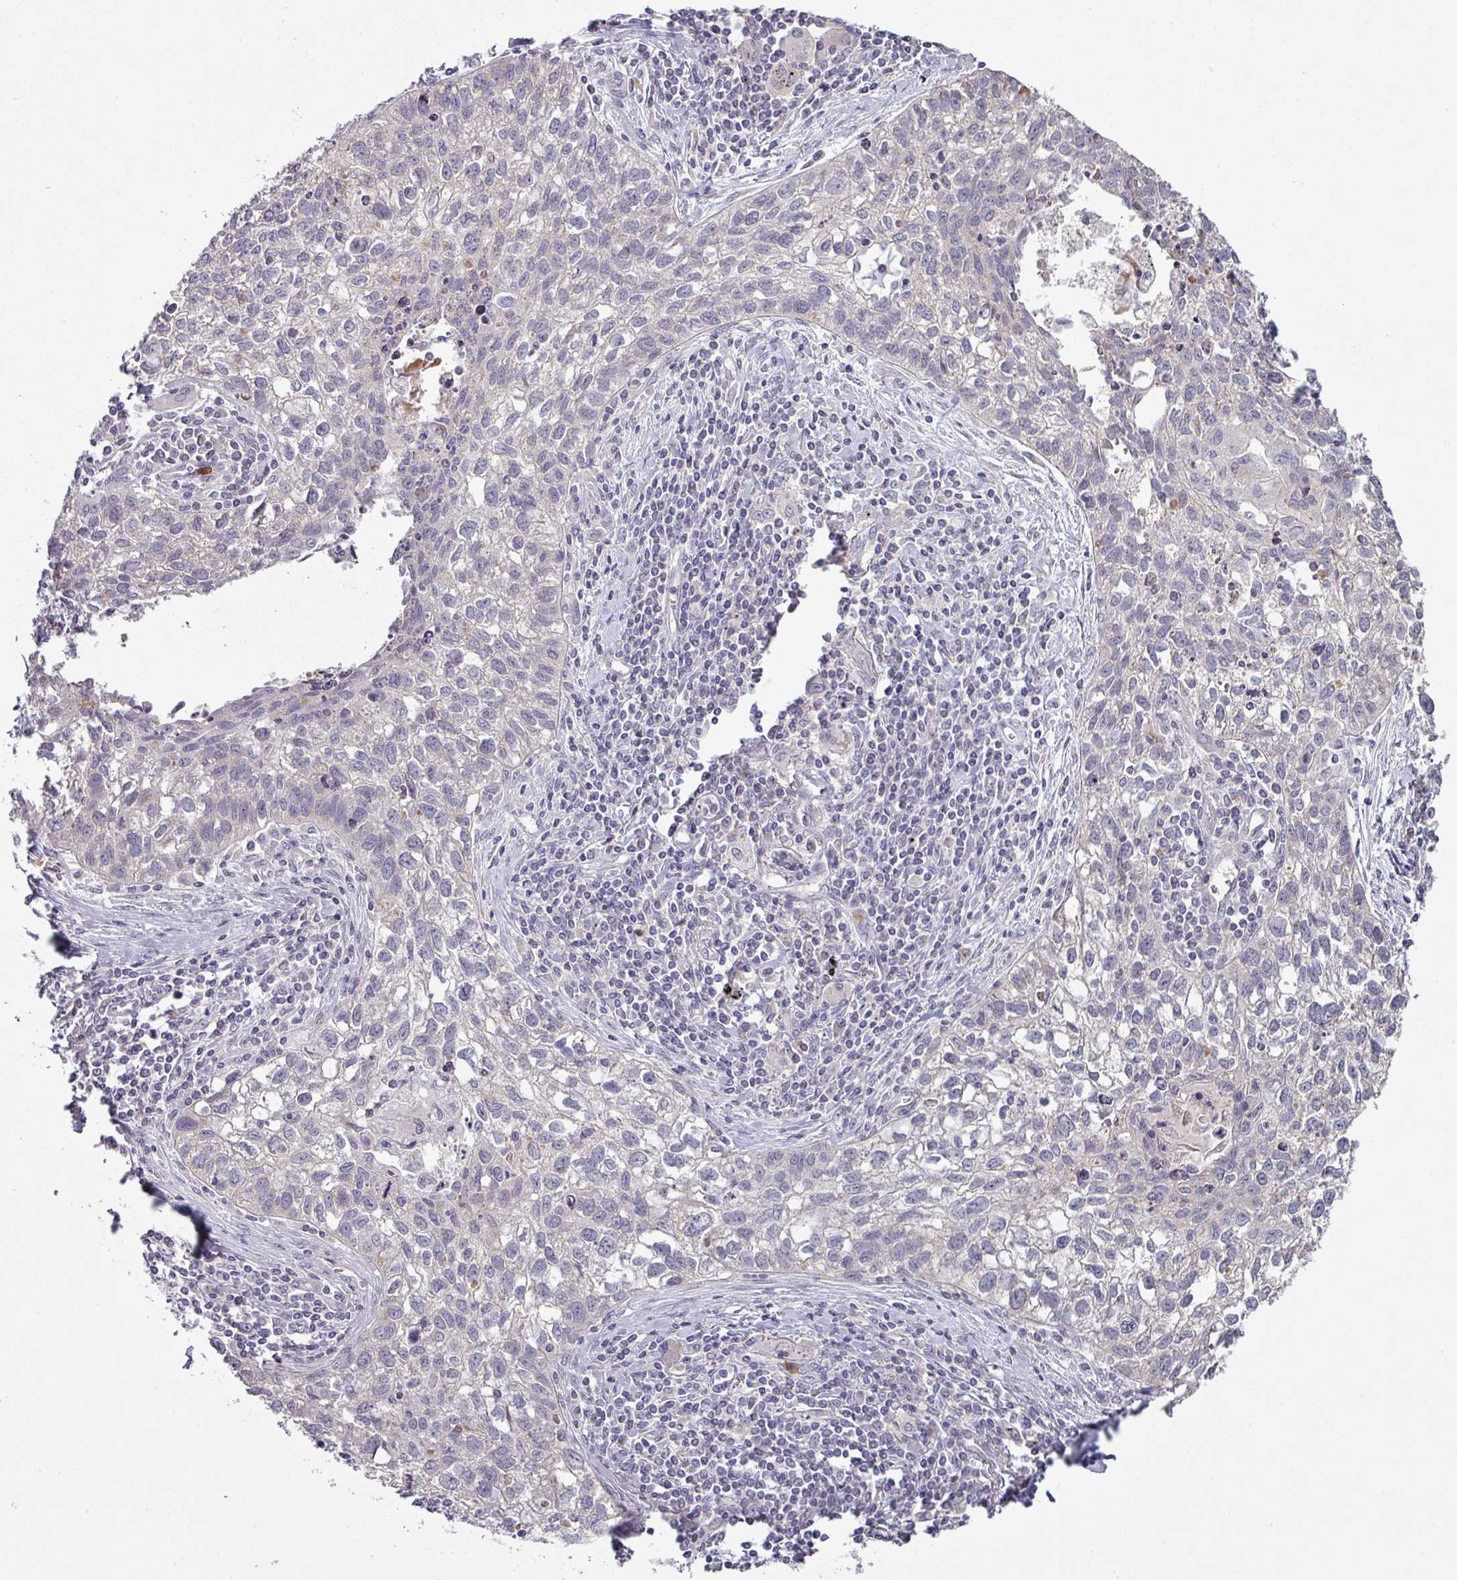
{"staining": {"intensity": "negative", "quantity": "none", "location": "none"}, "tissue": "lung cancer", "cell_type": "Tumor cells", "image_type": "cancer", "snomed": [{"axis": "morphology", "description": "Squamous cell carcinoma, NOS"}, {"axis": "topography", "description": "Lung"}], "caption": "Immunohistochemistry (IHC) image of neoplastic tissue: squamous cell carcinoma (lung) stained with DAB (3,3'-diaminobenzidine) reveals no significant protein positivity in tumor cells.", "gene": "MAGEC3", "patient": {"sex": "male", "age": 74}}